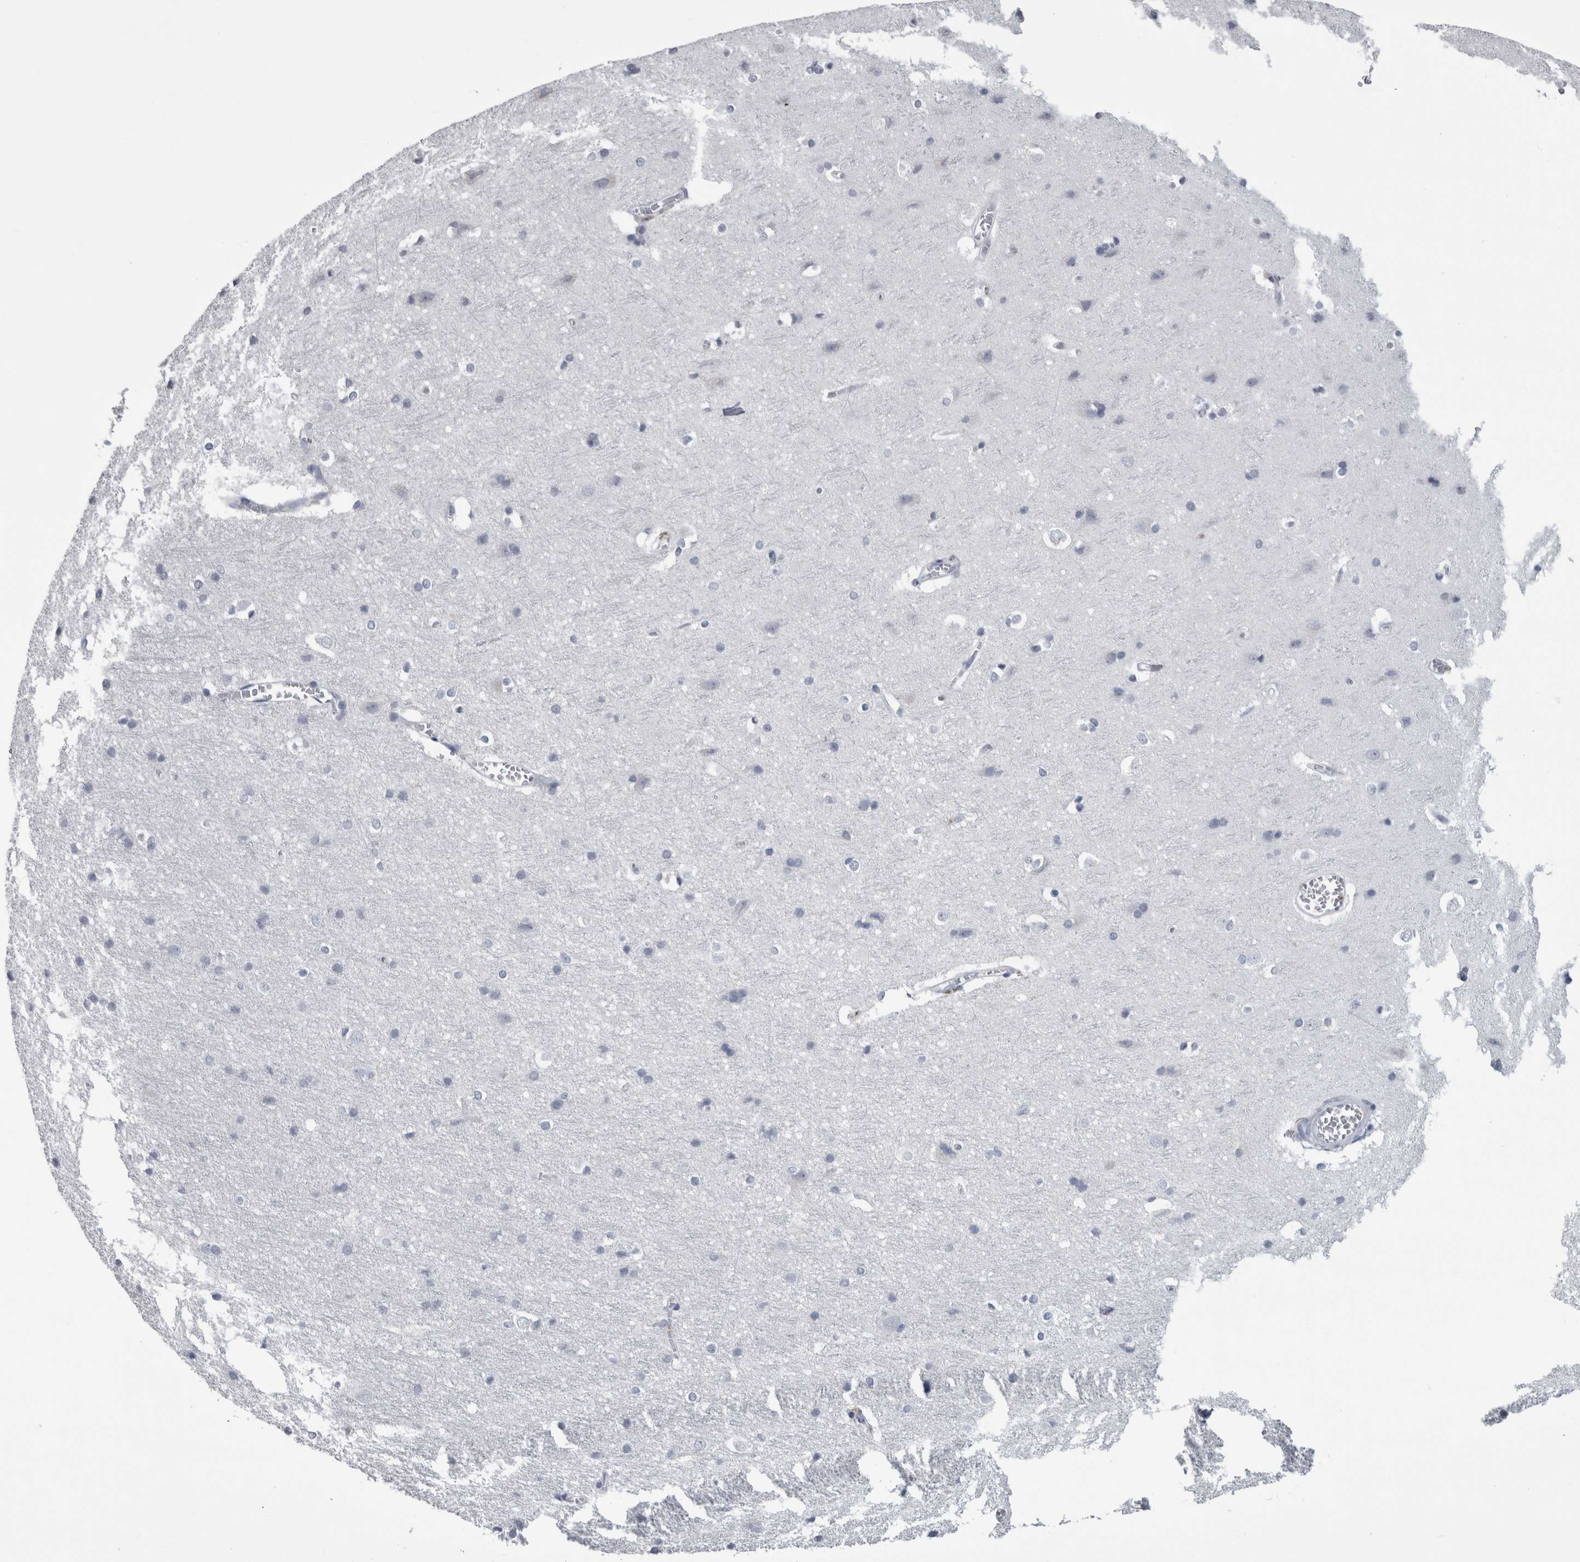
{"staining": {"intensity": "negative", "quantity": "none", "location": "none"}, "tissue": "cerebral cortex", "cell_type": "Endothelial cells", "image_type": "normal", "snomed": [{"axis": "morphology", "description": "Normal tissue, NOS"}, {"axis": "topography", "description": "Cerebral cortex"}], "caption": "Protein analysis of normal cerebral cortex shows no significant staining in endothelial cells.", "gene": "ALDH8A1", "patient": {"sex": "male", "age": 54}}